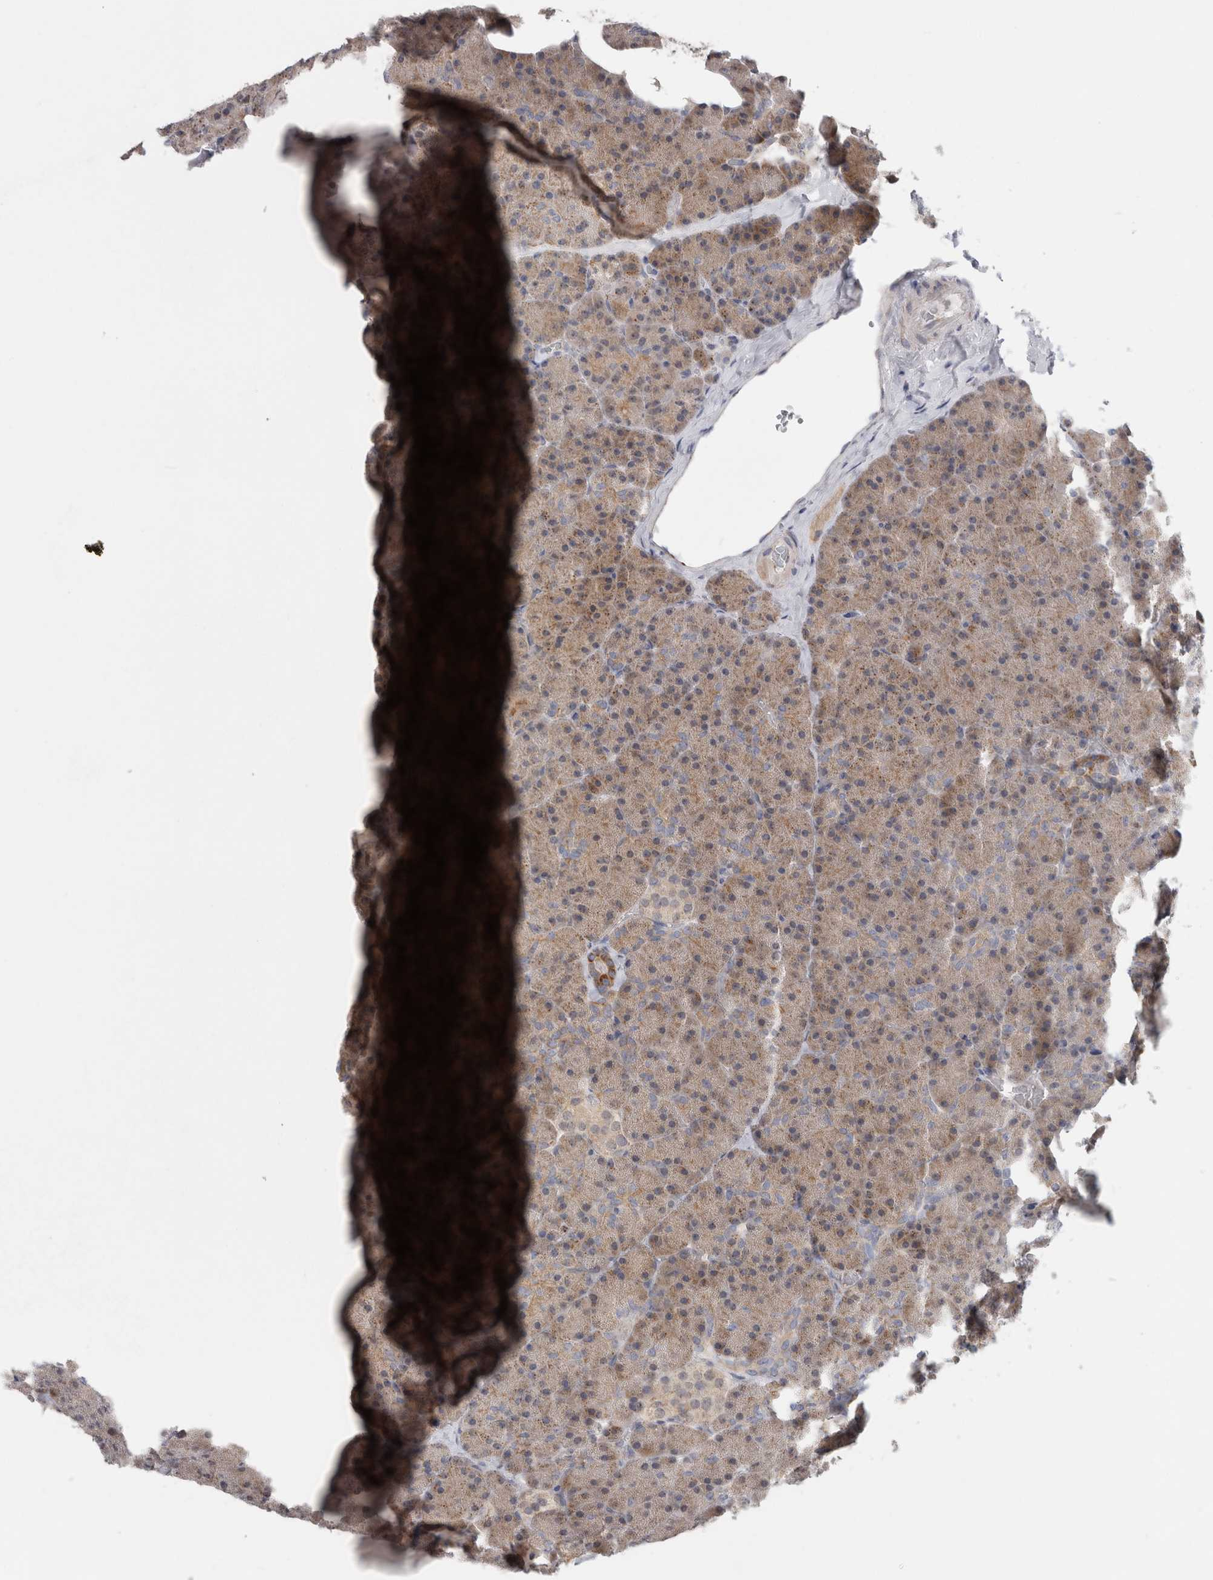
{"staining": {"intensity": "moderate", "quantity": ">75%", "location": "cytoplasmic/membranous,nuclear"}, "tissue": "pancreas", "cell_type": "Exocrine glandular cells", "image_type": "normal", "snomed": [{"axis": "morphology", "description": "Normal tissue, NOS"}, {"axis": "morphology", "description": "Carcinoid, malignant, NOS"}, {"axis": "topography", "description": "Pancreas"}], "caption": "Benign pancreas was stained to show a protein in brown. There is medium levels of moderate cytoplasmic/membranous,nuclear staining in approximately >75% of exocrine glandular cells.", "gene": "RAB18", "patient": {"sex": "female", "age": 35}}